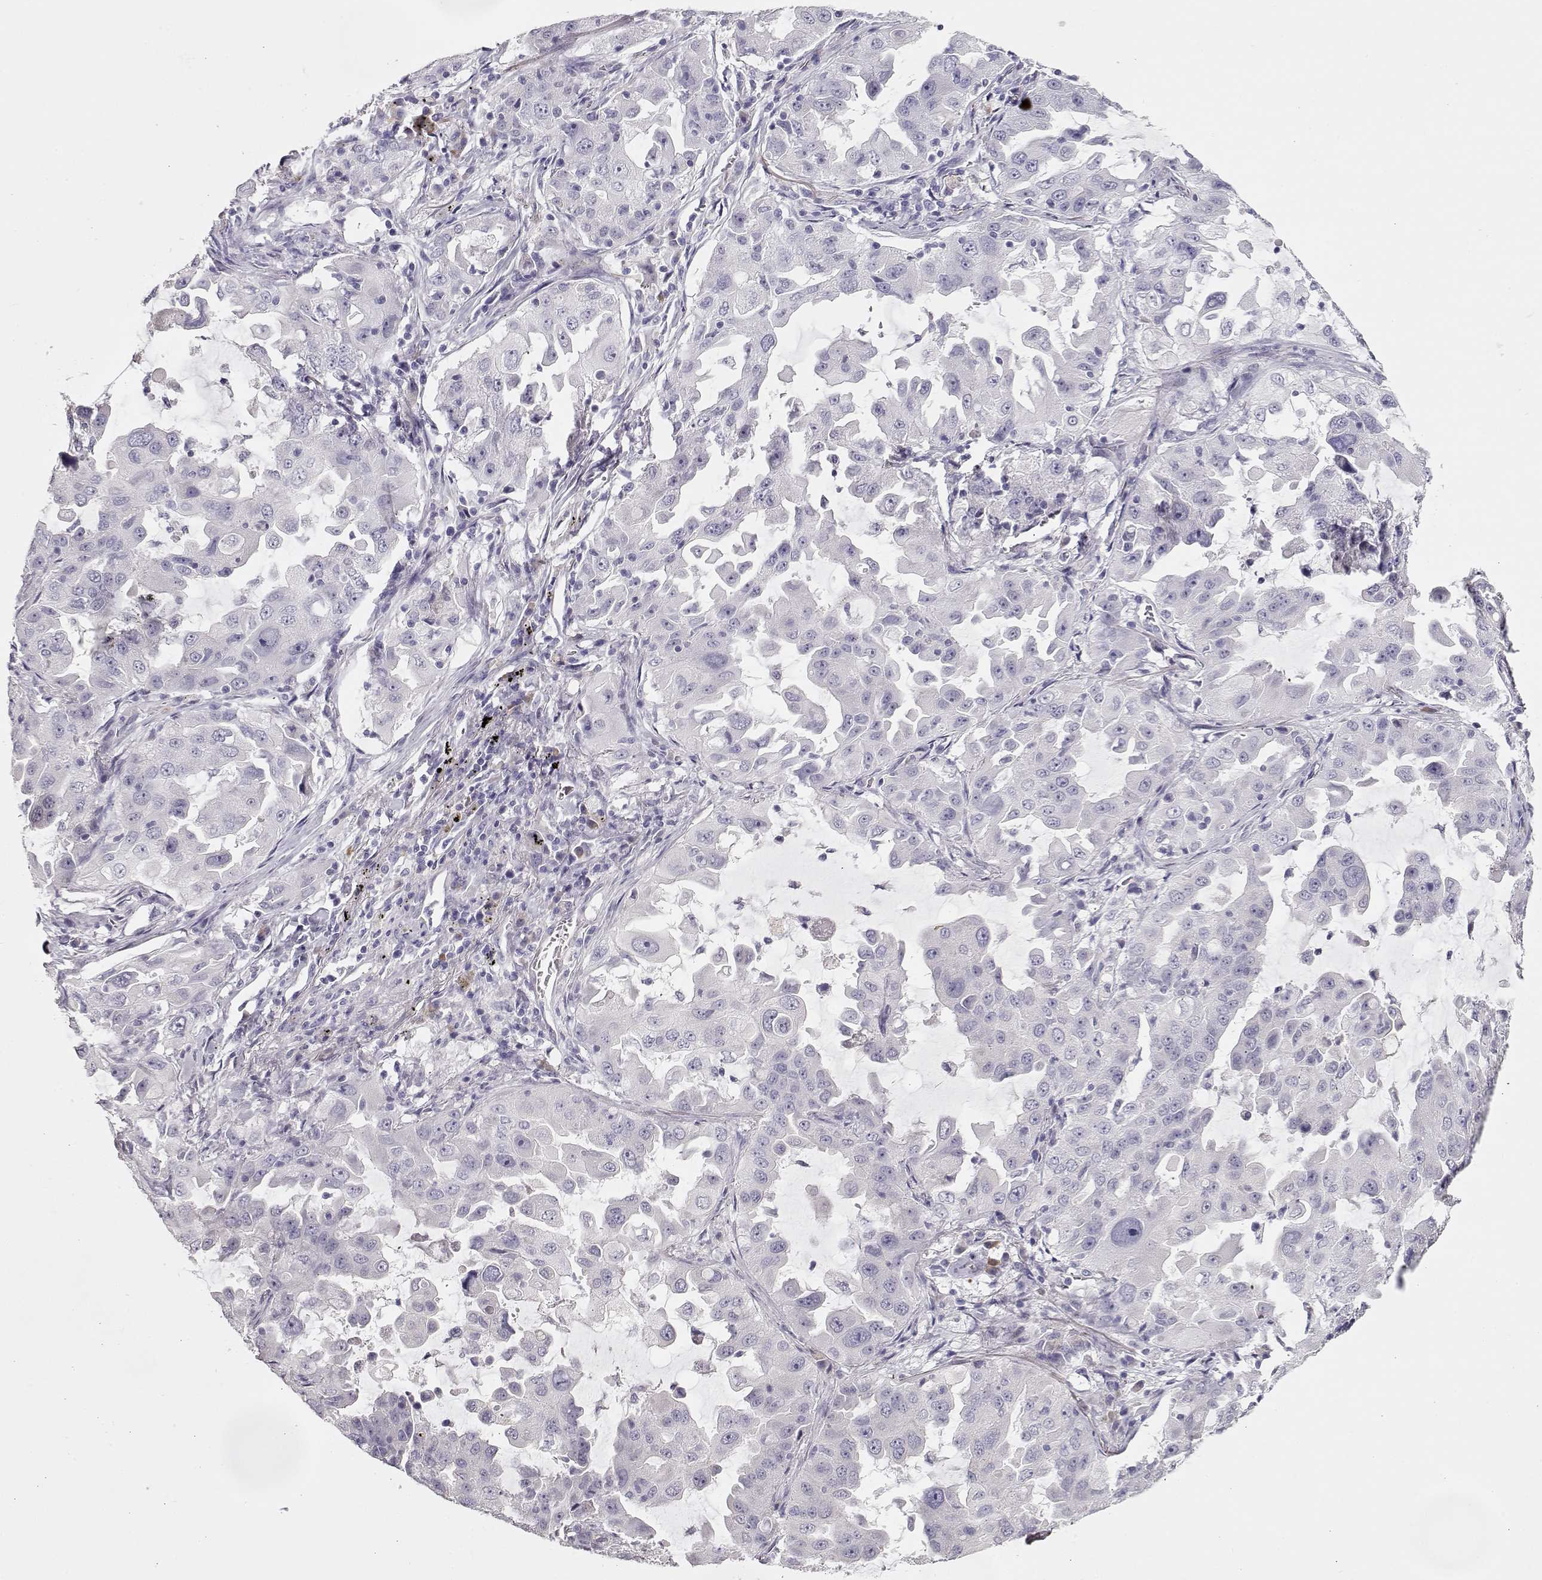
{"staining": {"intensity": "negative", "quantity": "none", "location": "none"}, "tissue": "lung cancer", "cell_type": "Tumor cells", "image_type": "cancer", "snomed": [{"axis": "morphology", "description": "Adenocarcinoma, NOS"}, {"axis": "topography", "description": "Lung"}], "caption": "This is an IHC image of lung cancer. There is no expression in tumor cells.", "gene": "GLIPR1L2", "patient": {"sex": "female", "age": 61}}